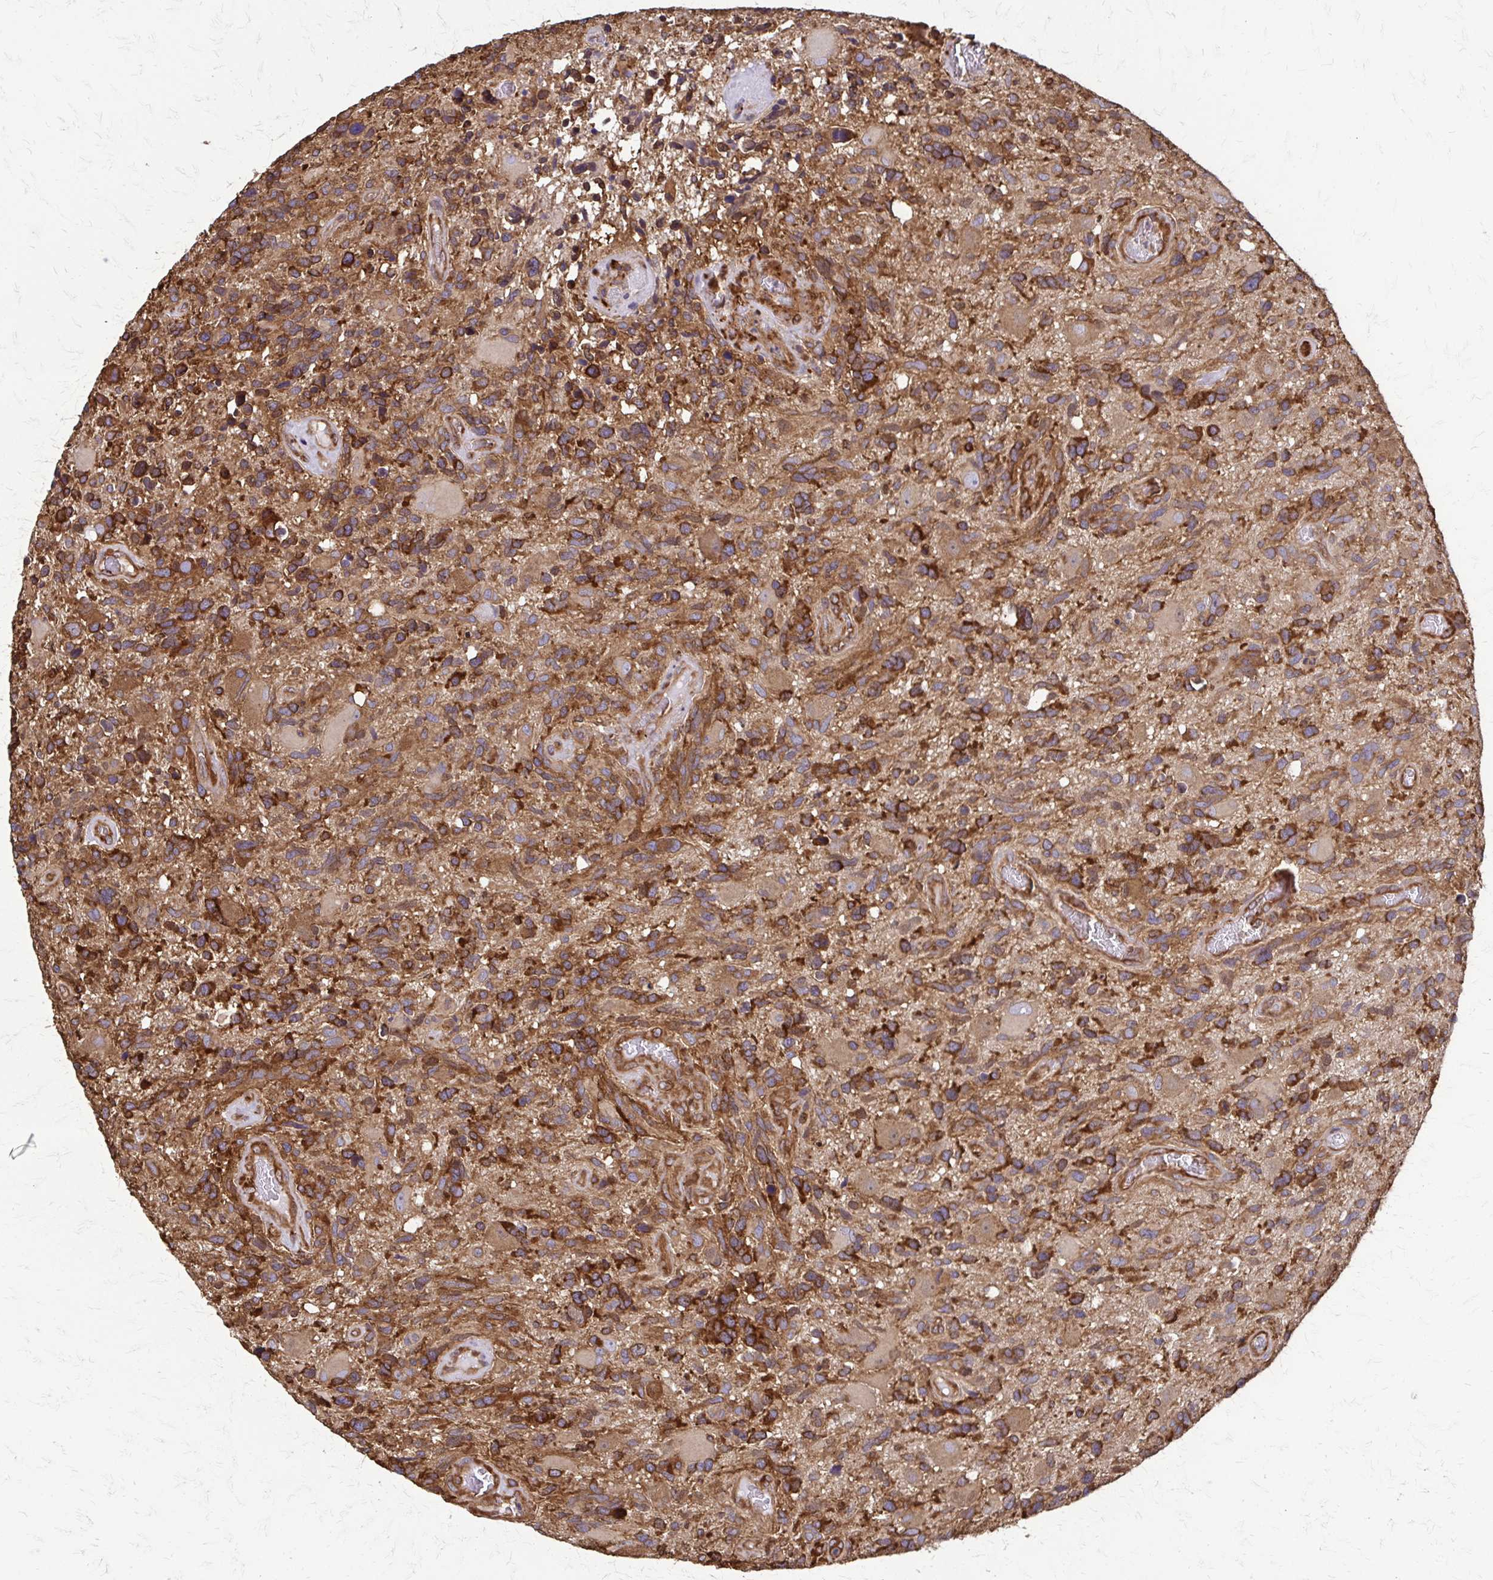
{"staining": {"intensity": "strong", "quantity": ">75%", "location": "cytoplasmic/membranous"}, "tissue": "glioma", "cell_type": "Tumor cells", "image_type": "cancer", "snomed": [{"axis": "morphology", "description": "Glioma, malignant, High grade"}, {"axis": "topography", "description": "Brain"}], "caption": "Malignant high-grade glioma stained for a protein shows strong cytoplasmic/membranous positivity in tumor cells.", "gene": "EEF2", "patient": {"sex": "male", "age": 49}}